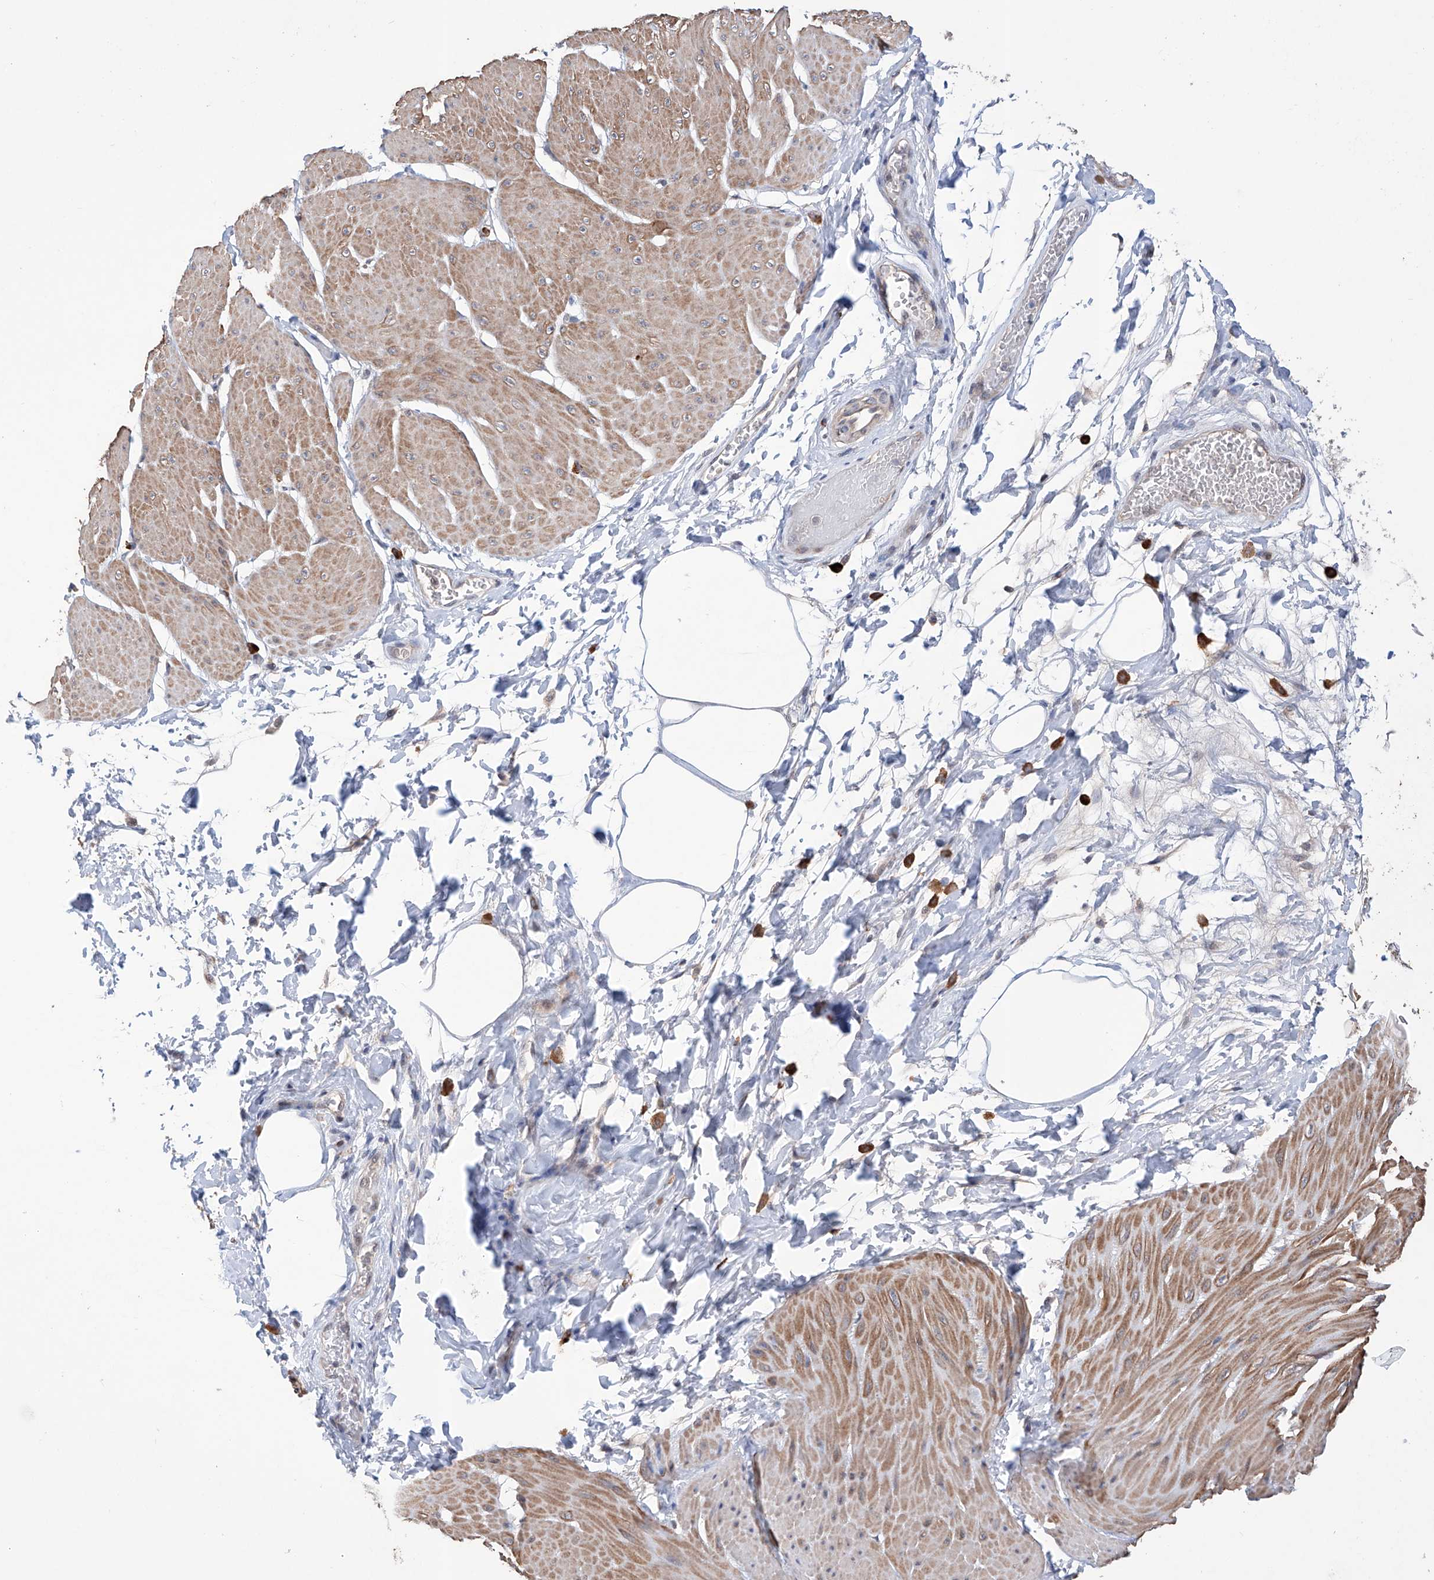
{"staining": {"intensity": "moderate", "quantity": "25%-75%", "location": "cytoplasmic/membranous"}, "tissue": "smooth muscle", "cell_type": "Smooth muscle cells", "image_type": "normal", "snomed": [{"axis": "morphology", "description": "Urothelial carcinoma, High grade"}, {"axis": "topography", "description": "Urinary bladder"}], "caption": "Immunohistochemical staining of normal smooth muscle reveals moderate cytoplasmic/membranous protein positivity in about 25%-75% of smooth muscle cells.", "gene": "AFG1L", "patient": {"sex": "male", "age": 46}}